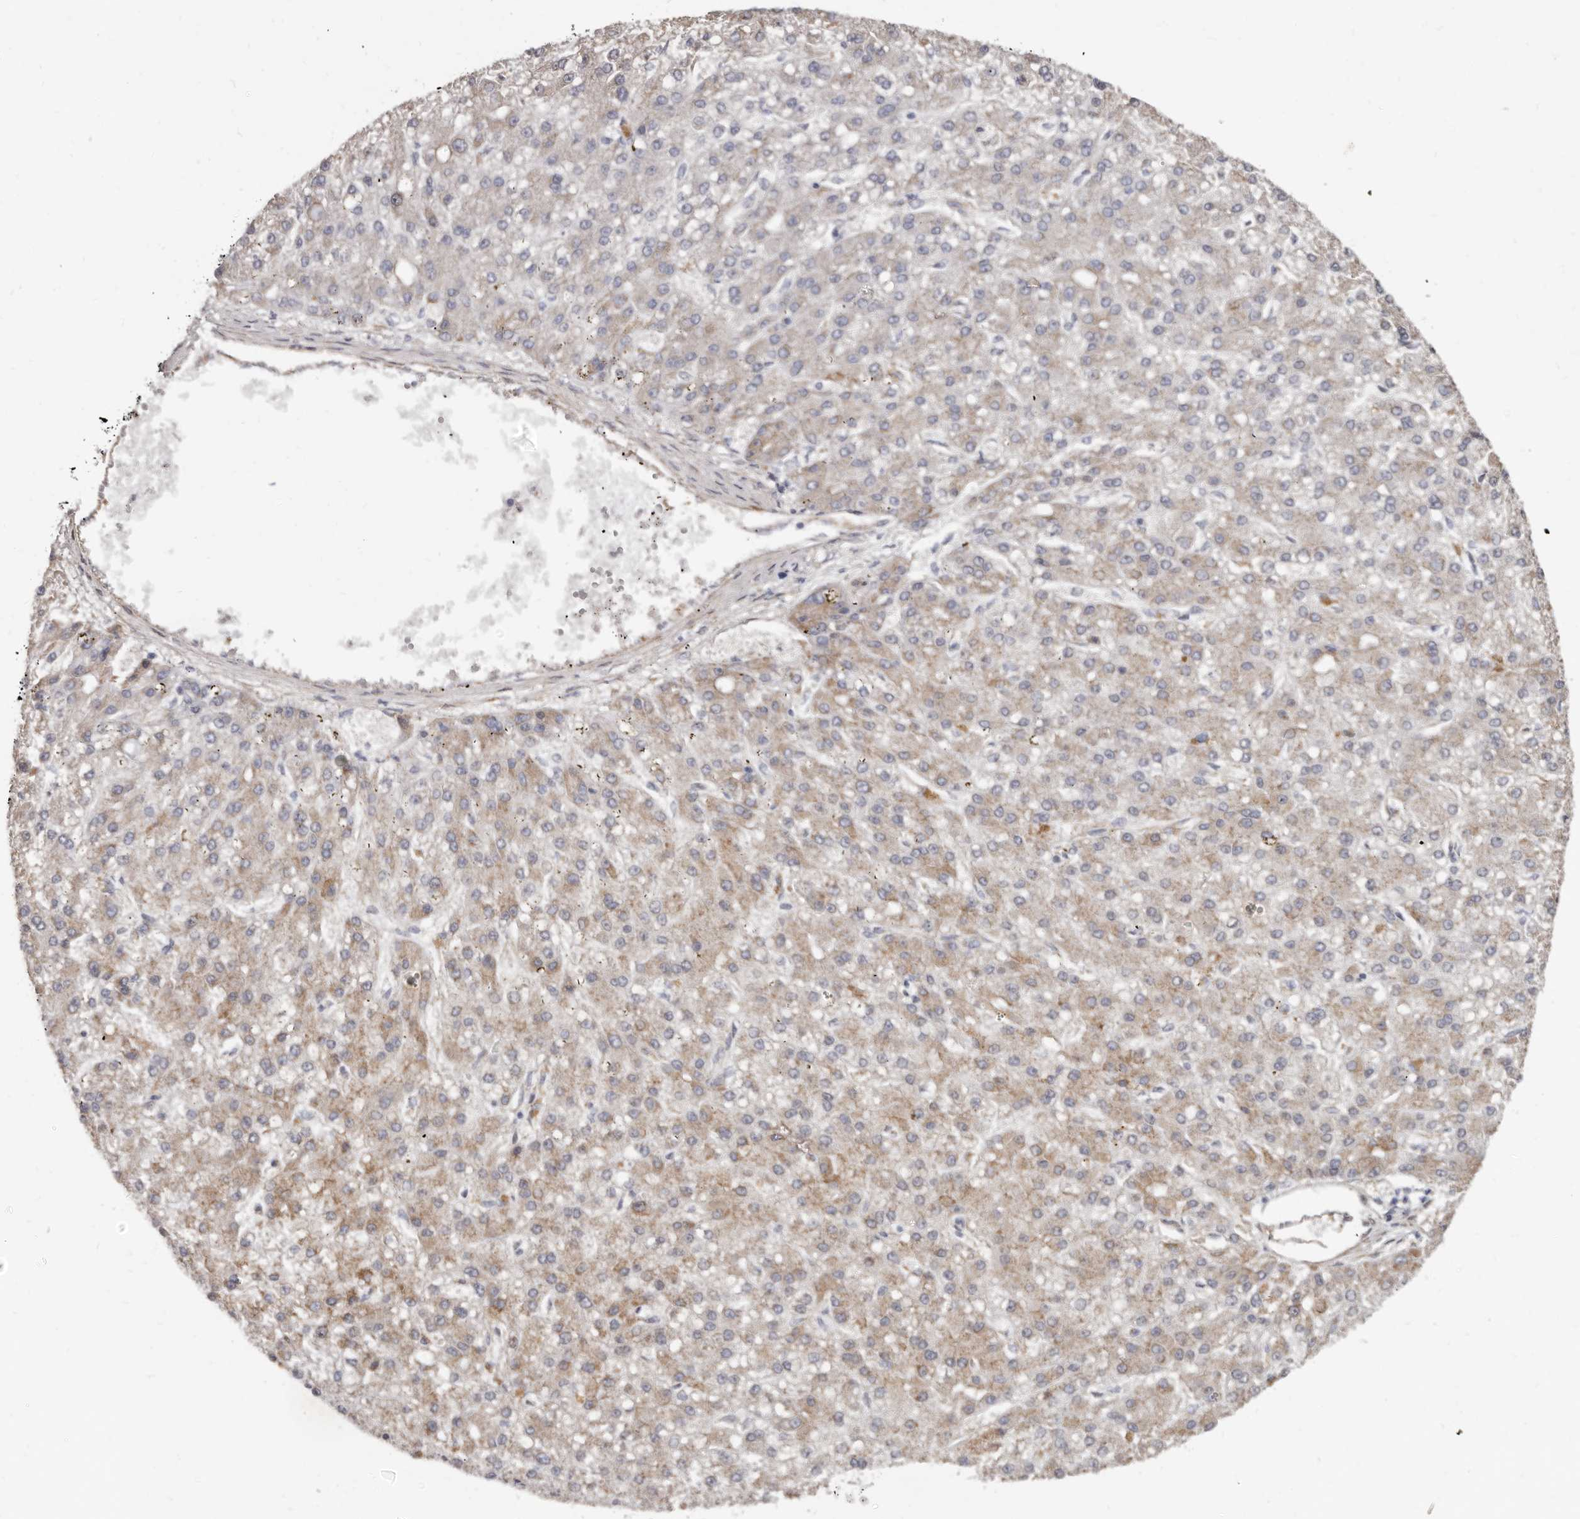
{"staining": {"intensity": "weak", "quantity": ">75%", "location": "cytoplasmic/membranous"}, "tissue": "liver cancer", "cell_type": "Tumor cells", "image_type": "cancer", "snomed": [{"axis": "morphology", "description": "Carcinoma, Hepatocellular, NOS"}, {"axis": "topography", "description": "Liver"}], "caption": "A low amount of weak cytoplasmic/membranous positivity is present in approximately >75% of tumor cells in liver cancer (hepatocellular carcinoma) tissue.", "gene": "SBDS", "patient": {"sex": "male", "age": 67}}